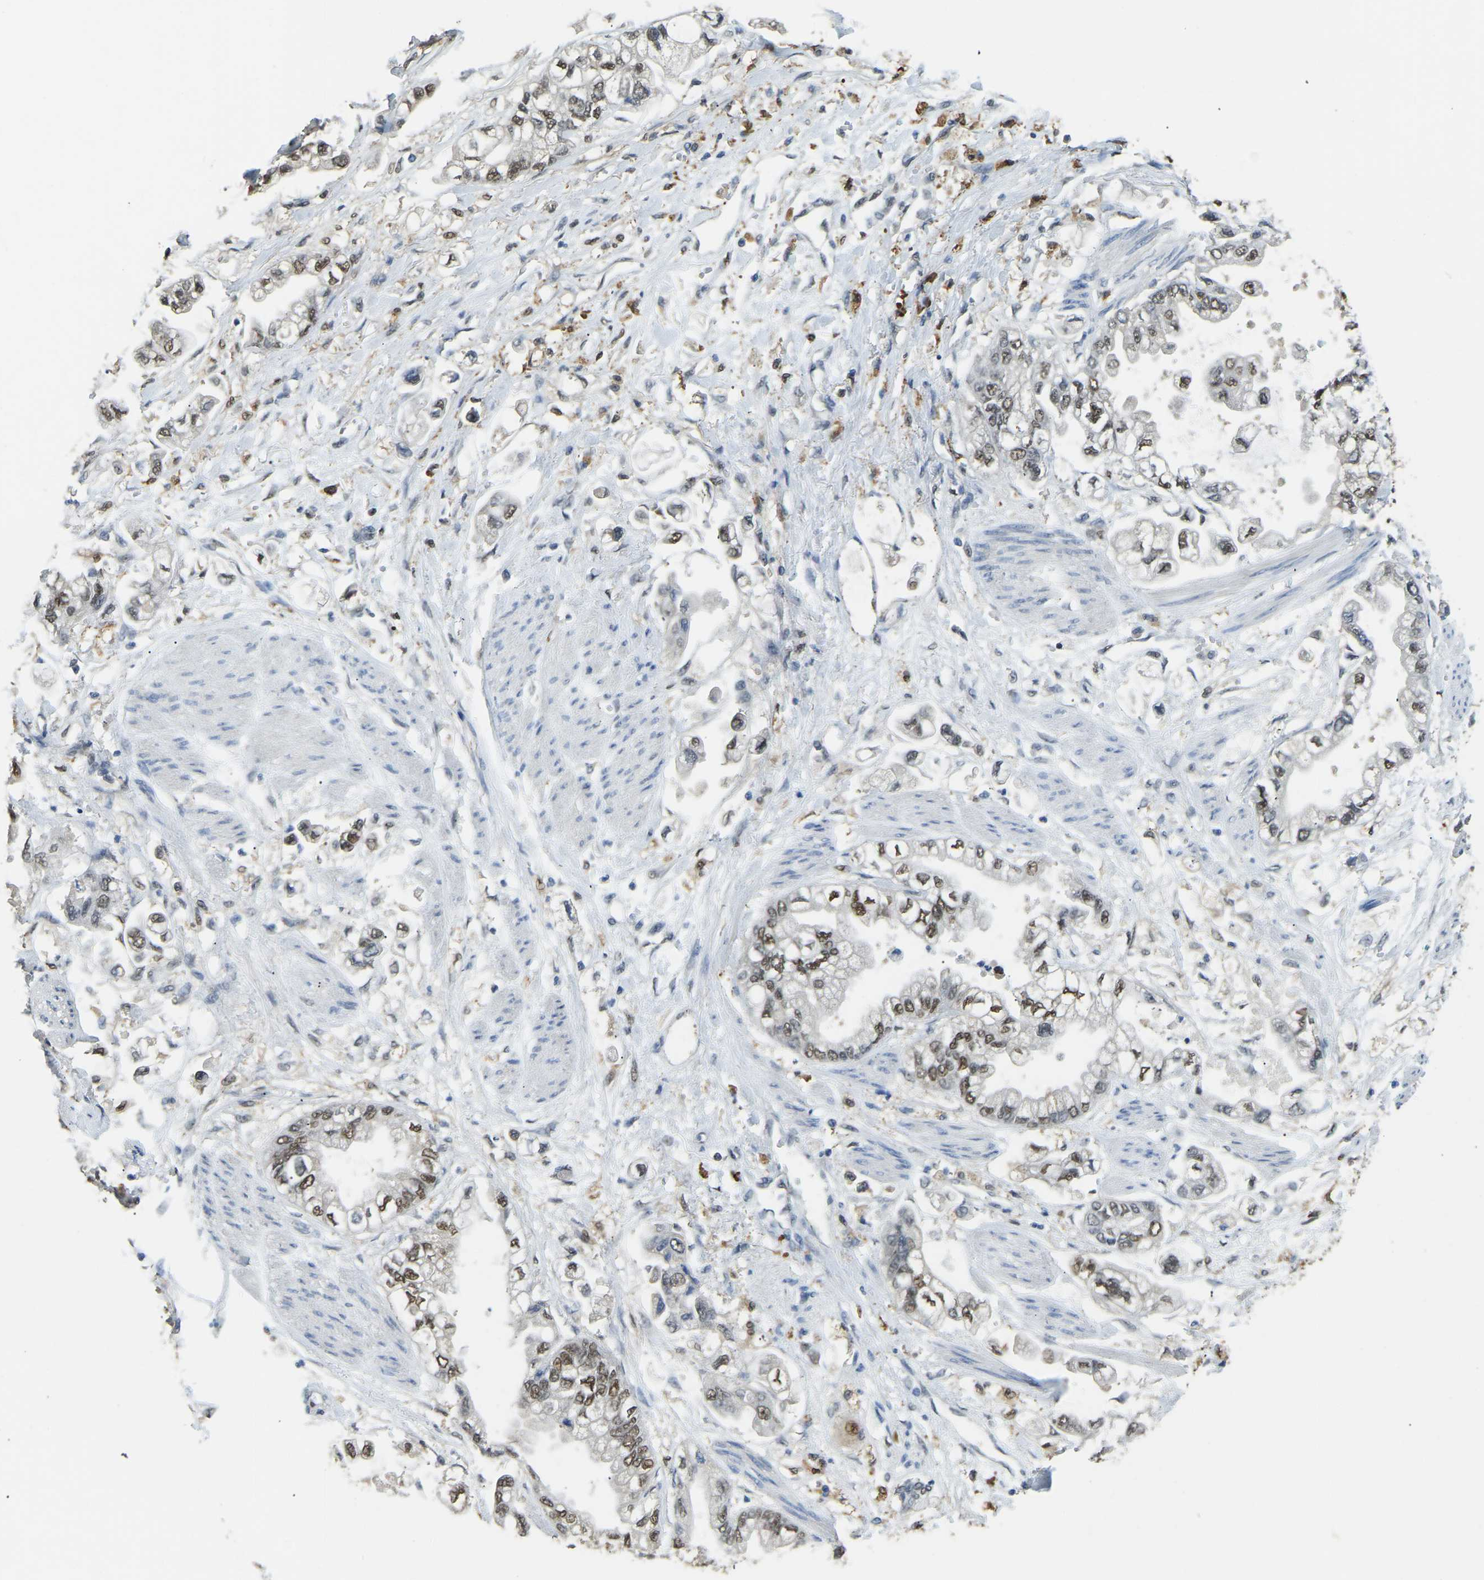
{"staining": {"intensity": "strong", "quantity": "25%-75%", "location": "nuclear"}, "tissue": "stomach cancer", "cell_type": "Tumor cells", "image_type": "cancer", "snomed": [{"axis": "morphology", "description": "Normal tissue, NOS"}, {"axis": "morphology", "description": "Adenocarcinoma, NOS"}, {"axis": "topography", "description": "Stomach"}], "caption": "Immunohistochemistry (IHC) of human stomach cancer shows high levels of strong nuclear expression in approximately 25%-75% of tumor cells. Nuclei are stained in blue.", "gene": "NANS", "patient": {"sex": "male", "age": 62}}